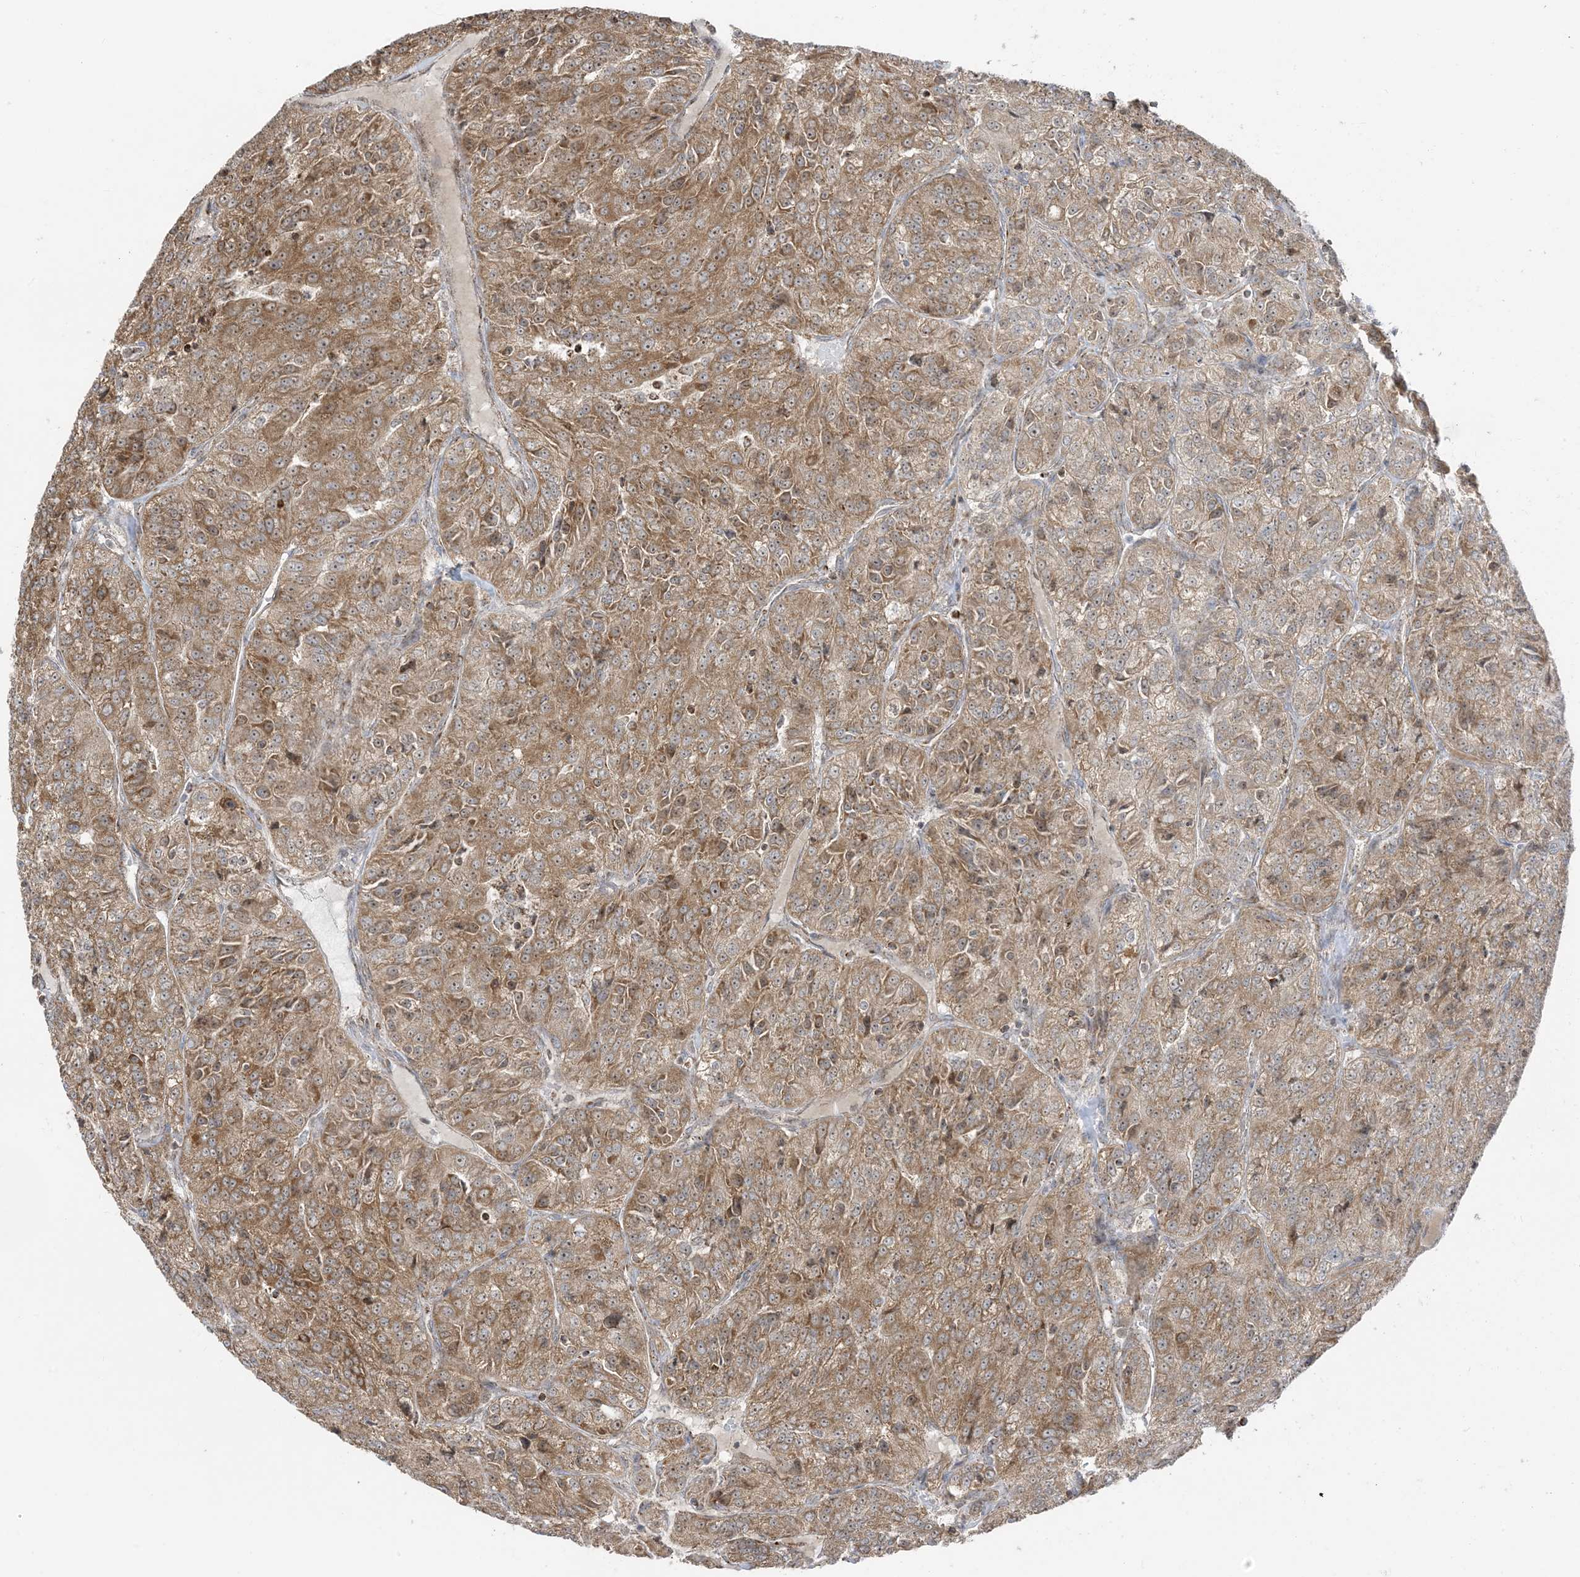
{"staining": {"intensity": "moderate", "quantity": ">75%", "location": "cytoplasmic/membranous,nuclear"}, "tissue": "renal cancer", "cell_type": "Tumor cells", "image_type": "cancer", "snomed": [{"axis": "morphology", "description": "Adenocarcinoma, NOS"}, {"axis": "topography", "description": "Kidney"}], "caption": "Human renal cancer stained with a protein marker shows moderate staining in tumor cells.", "gene": "MAPKBP1", "patient": {"sex": "female", "age": 63}}